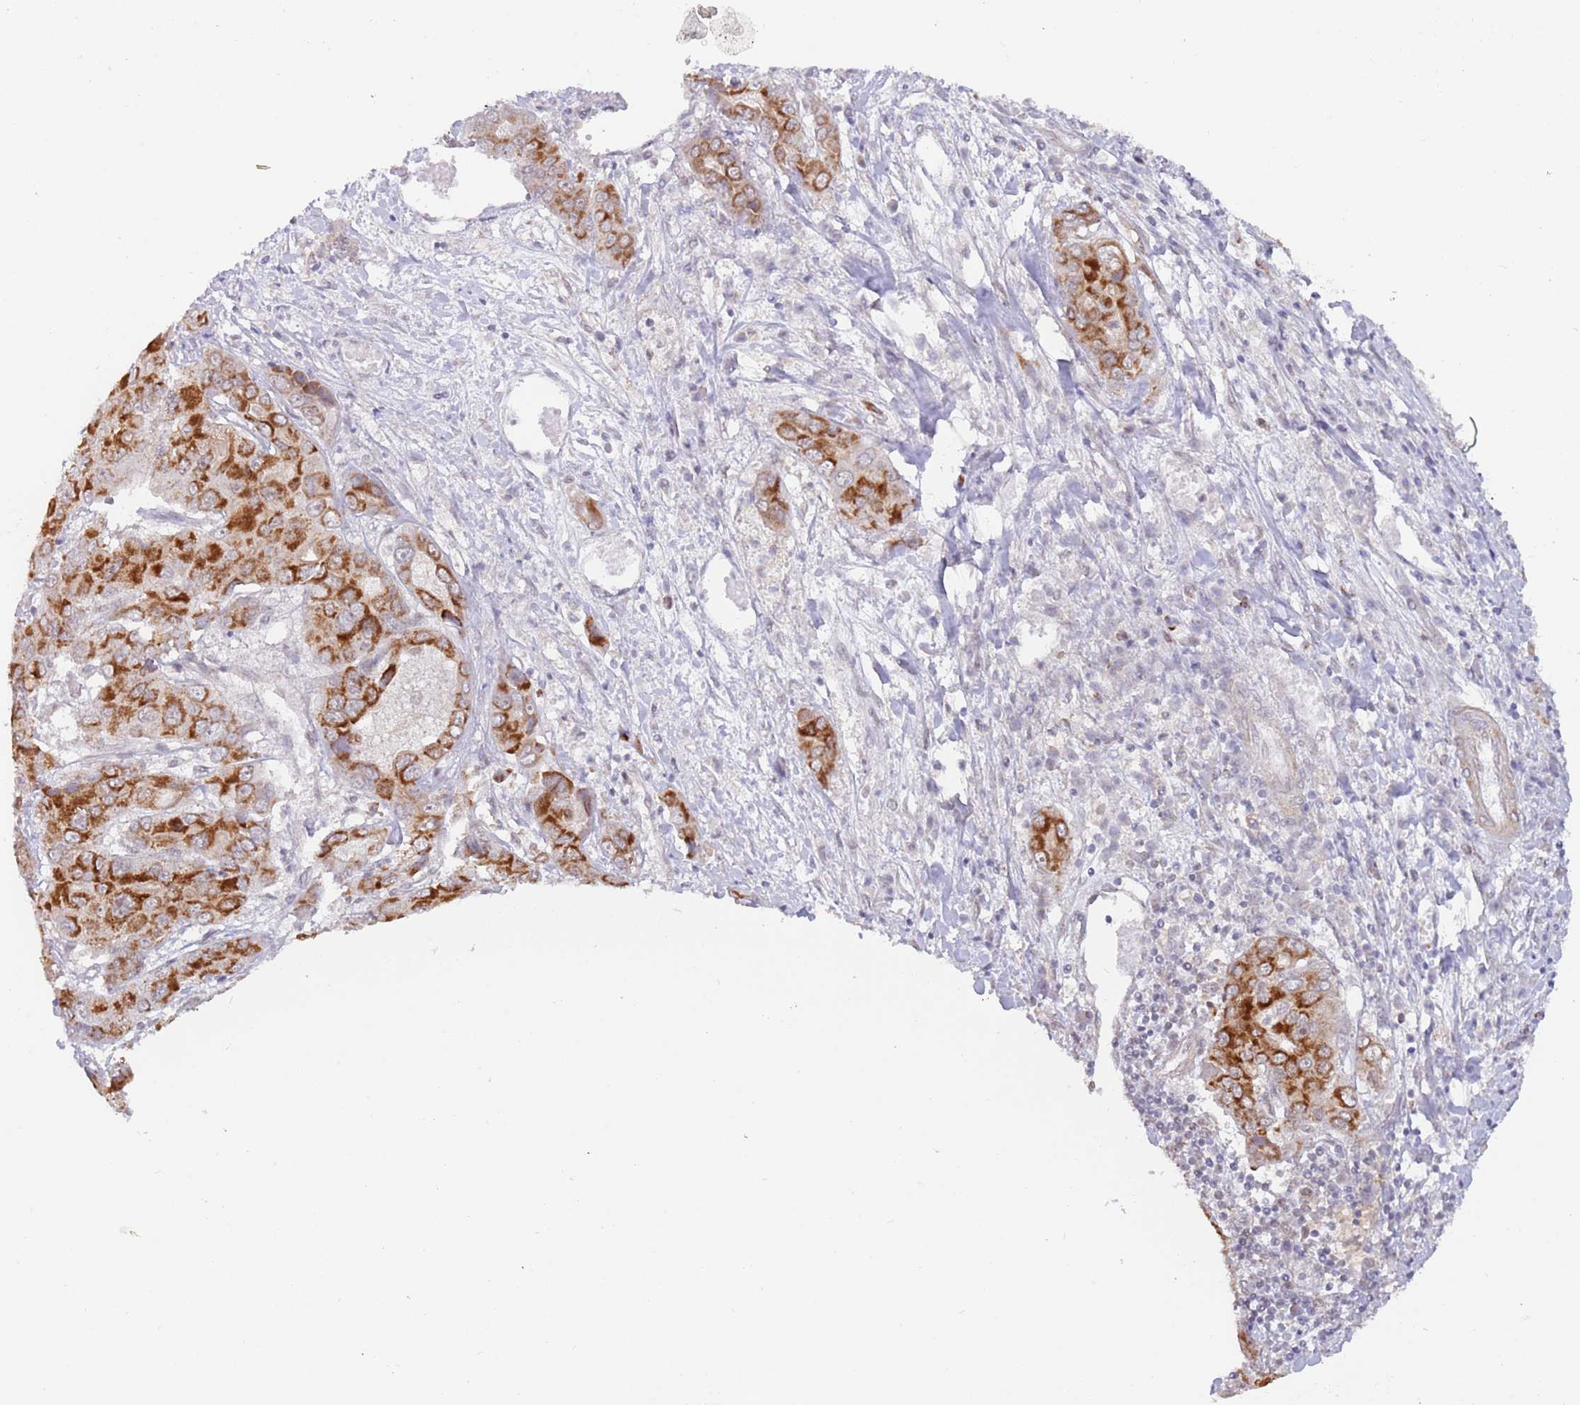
{"staining": {"intensity": "strong", "quantity": ">75%", "location": "cytoplasmic/membranous"}, "tissue": "liver cancer", "cell_type": "Tumor cells", "image_type": "cancer", "snomed": [{"axis": "morphology", "description": "Cholangiocarcinoma"}, {"axis": "topography", "description": "Liver"}], "caption": "Immunohistochemistry of human liver cancer shows high levels of strong cytoplasmic/membranous expression in about >75% of tumor cells.", "gene": "UQCC3", "patient": {"sex": "male", "age": 67}}